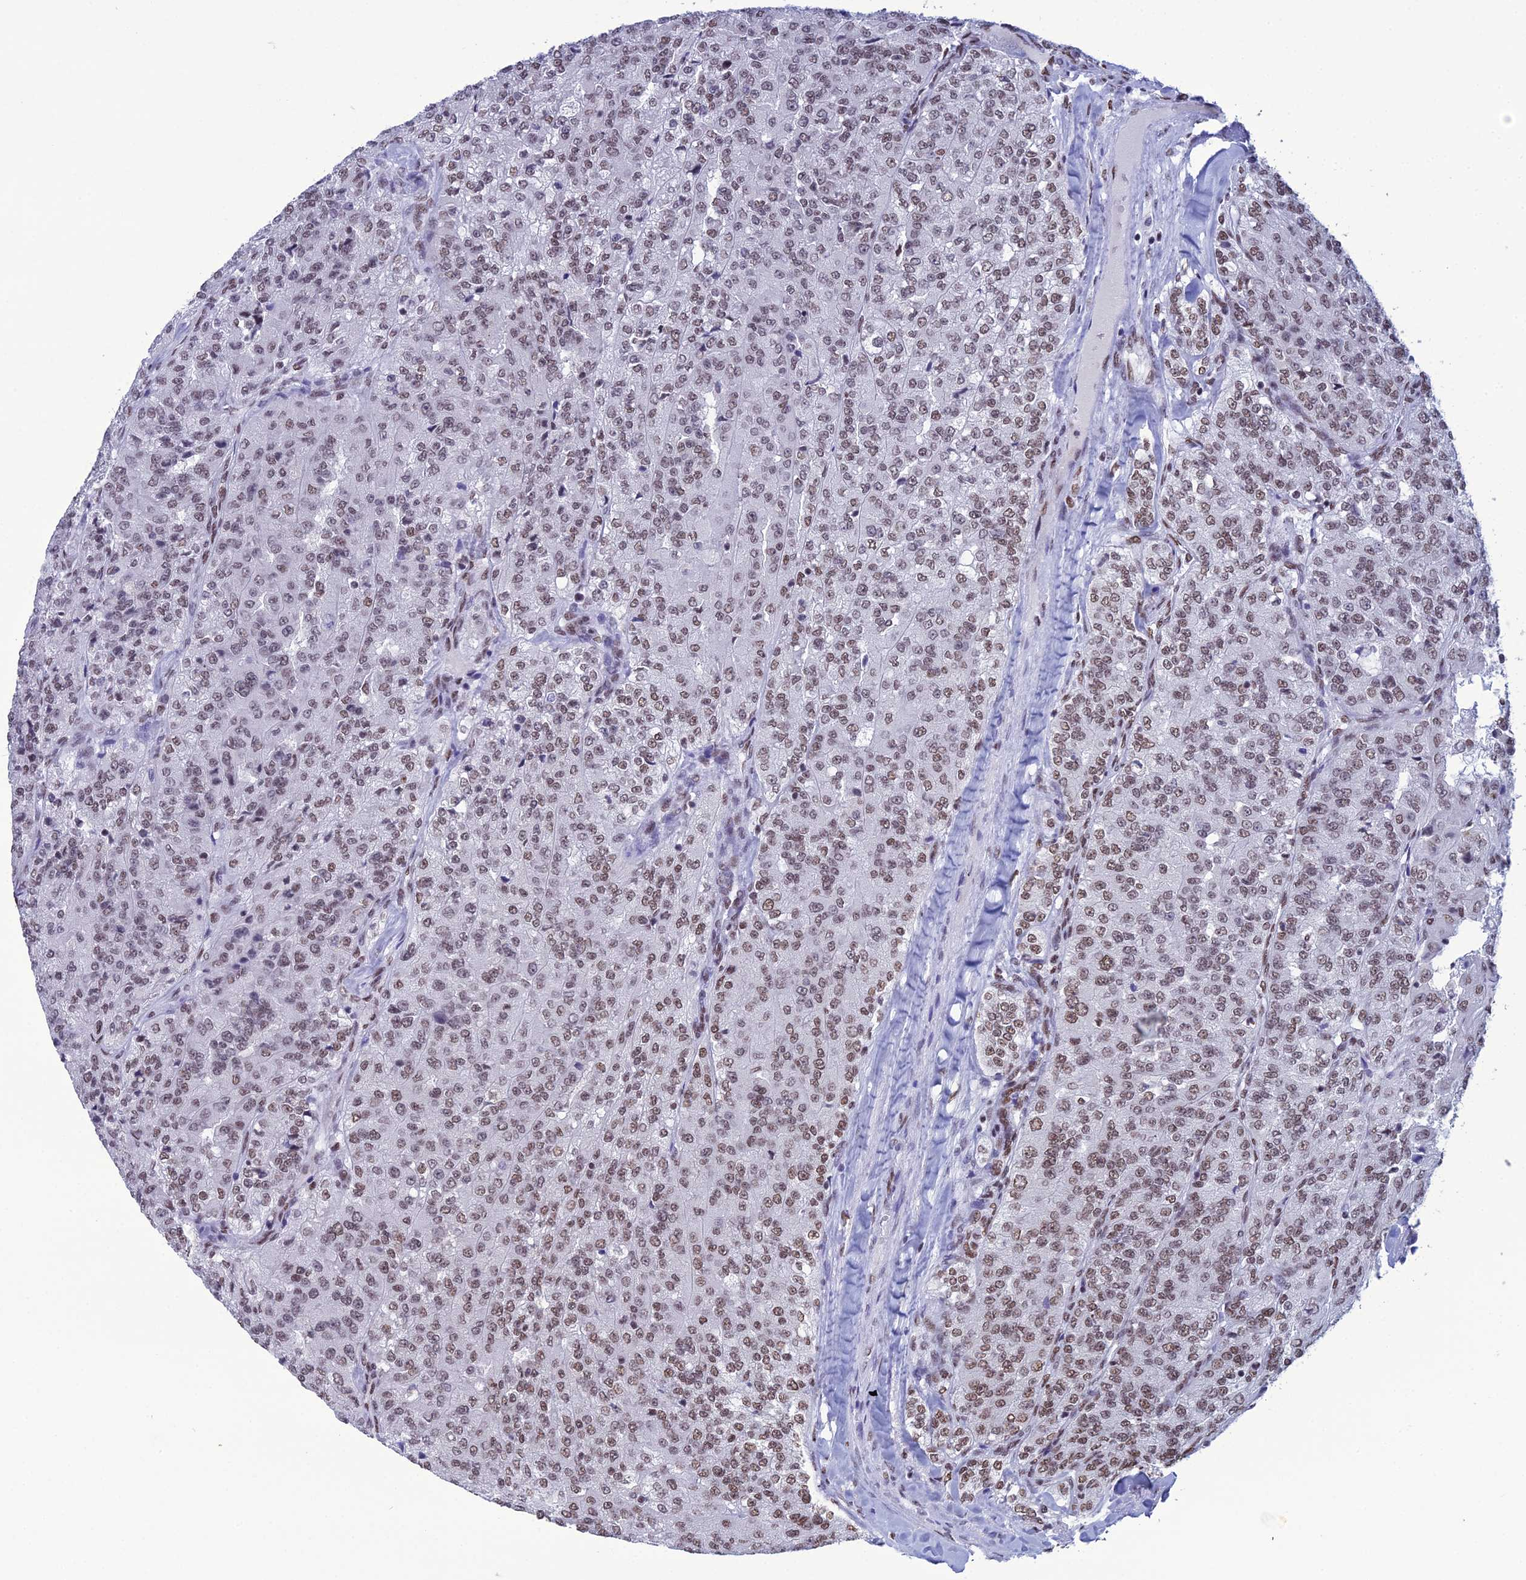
{"staining": {"intensity": "weak", "quantity": "25%-75%", "location": "nuclear"}, "tissue": "renal cancer", "cell_type": "Tumor cells", "image_type": "cancer", "snomed": [{"axis": "morphology", "description": "Adenocarcinoma, NOS"}, {"axis": "topography", "description": "Kidney"}], "caption": "This micrograph exhibits IHC staining of renal cancer (adenocarcinoma), with low weak nuclear expression in about 25%-75% of tumor cells.", "gene": "PRAMEF12", "patient": {"sex": "female", "age": 63}}